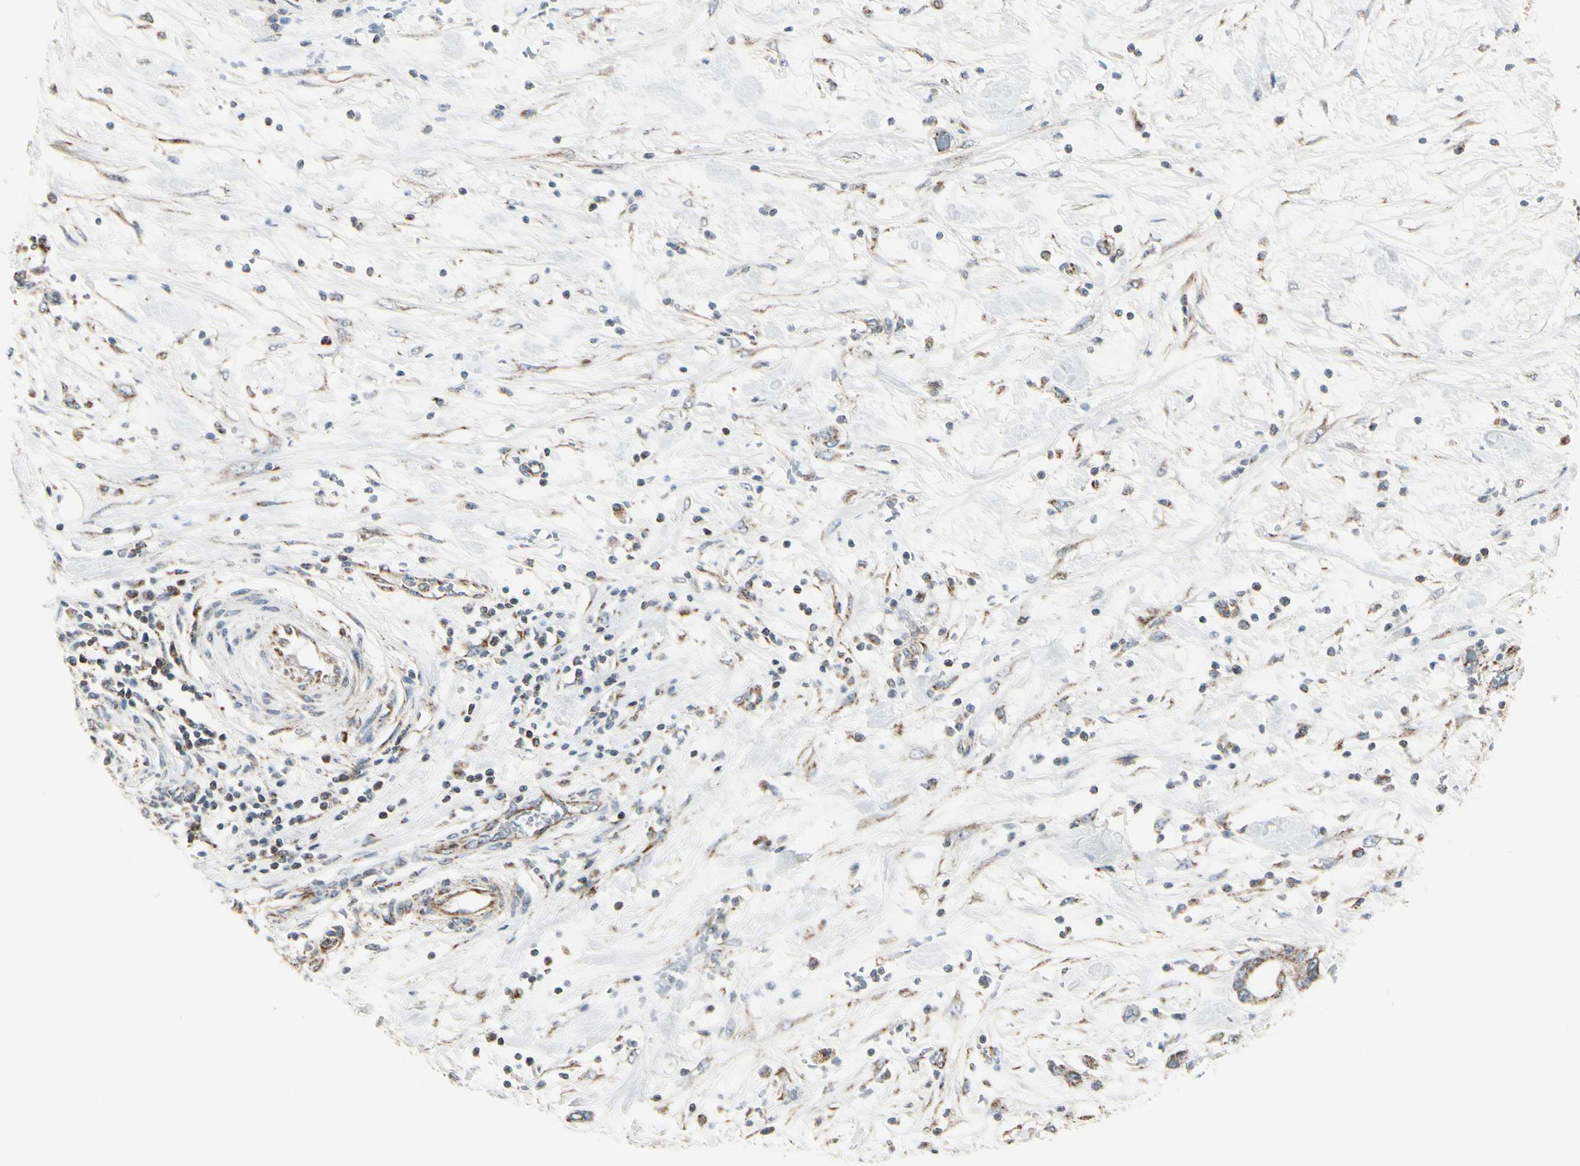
{"staining": {"intensity": "moderate", "quantity": "25%-75%", "location": "cytoplasmic/membranous"}, "tissue": "pancreatic cancer", "cell_type": "Tumor cells", "image_type": "cancer", "snomed": [{"axis": "morphology", "description": "Adenocarcinoma, NOS"}, {"axis": "topography", "description": "Pancreas"}], "caption": "Moderate cytoplasmic/membranous positivity is seen in approximately 25%-75% of tumor cells in pancreatic cancer (adenocarcinoma).", "gene": "ANKS6", "patient": {"sex": "female", "age": 57}}